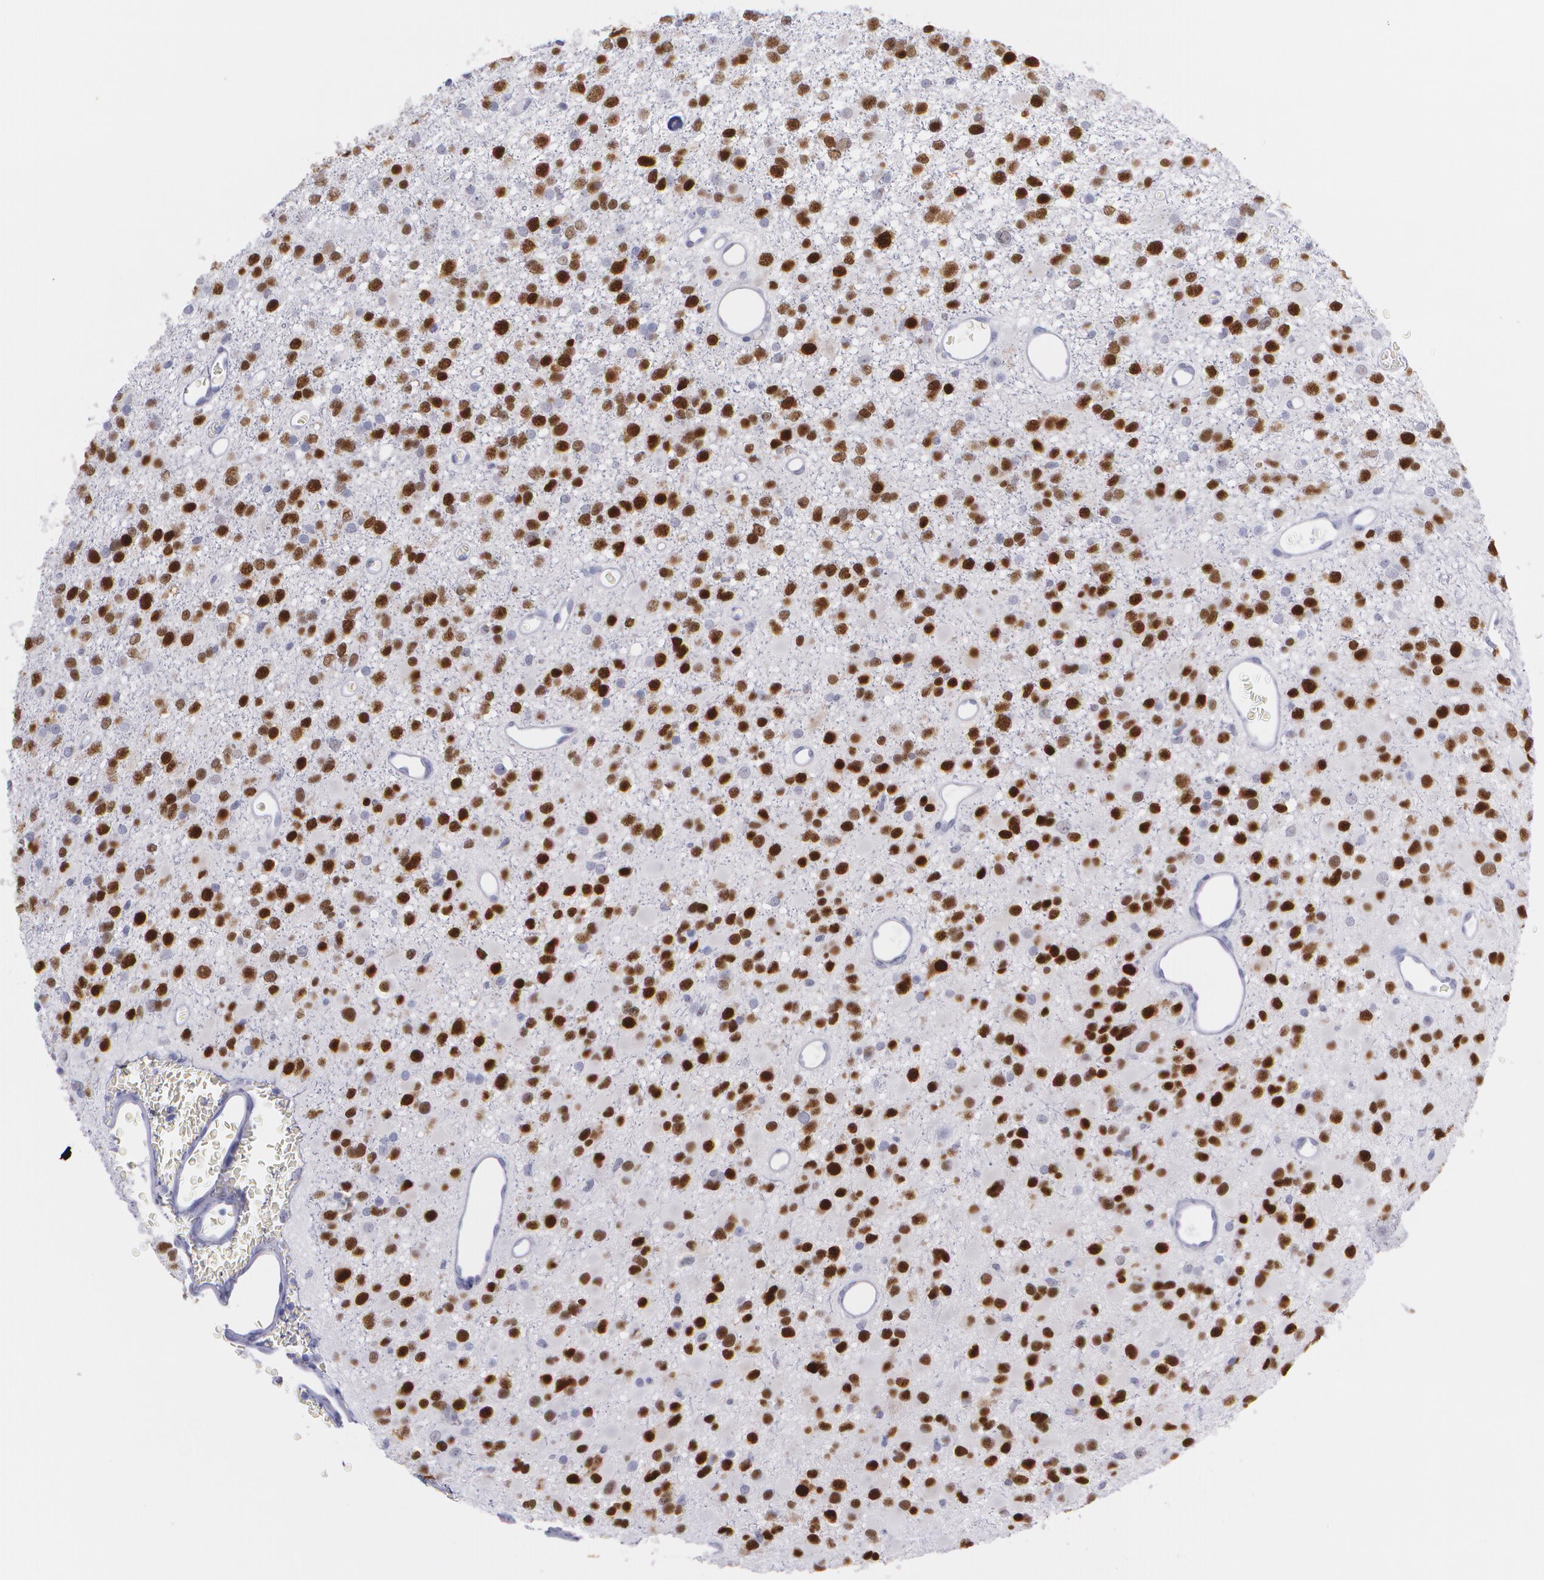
{"staining": {"intensity": "strong", "quantity": ">75%", "location": "nuclear"}, "tissue": "glioma", "cell_type": "Tumor cells", "image_type": "cancer", "snomed": [{"axis": "morphology", "description": "Glioma, malignant, Low grade"}, {"axis": "topography", "description": "Brain"}], "caption": "A brown stain shows strong nuclear staining of a protein in malignant glioma (low-grade) tumor cells.", "gene": "TP53", "patient": {"sex": "male", "age": 42}}